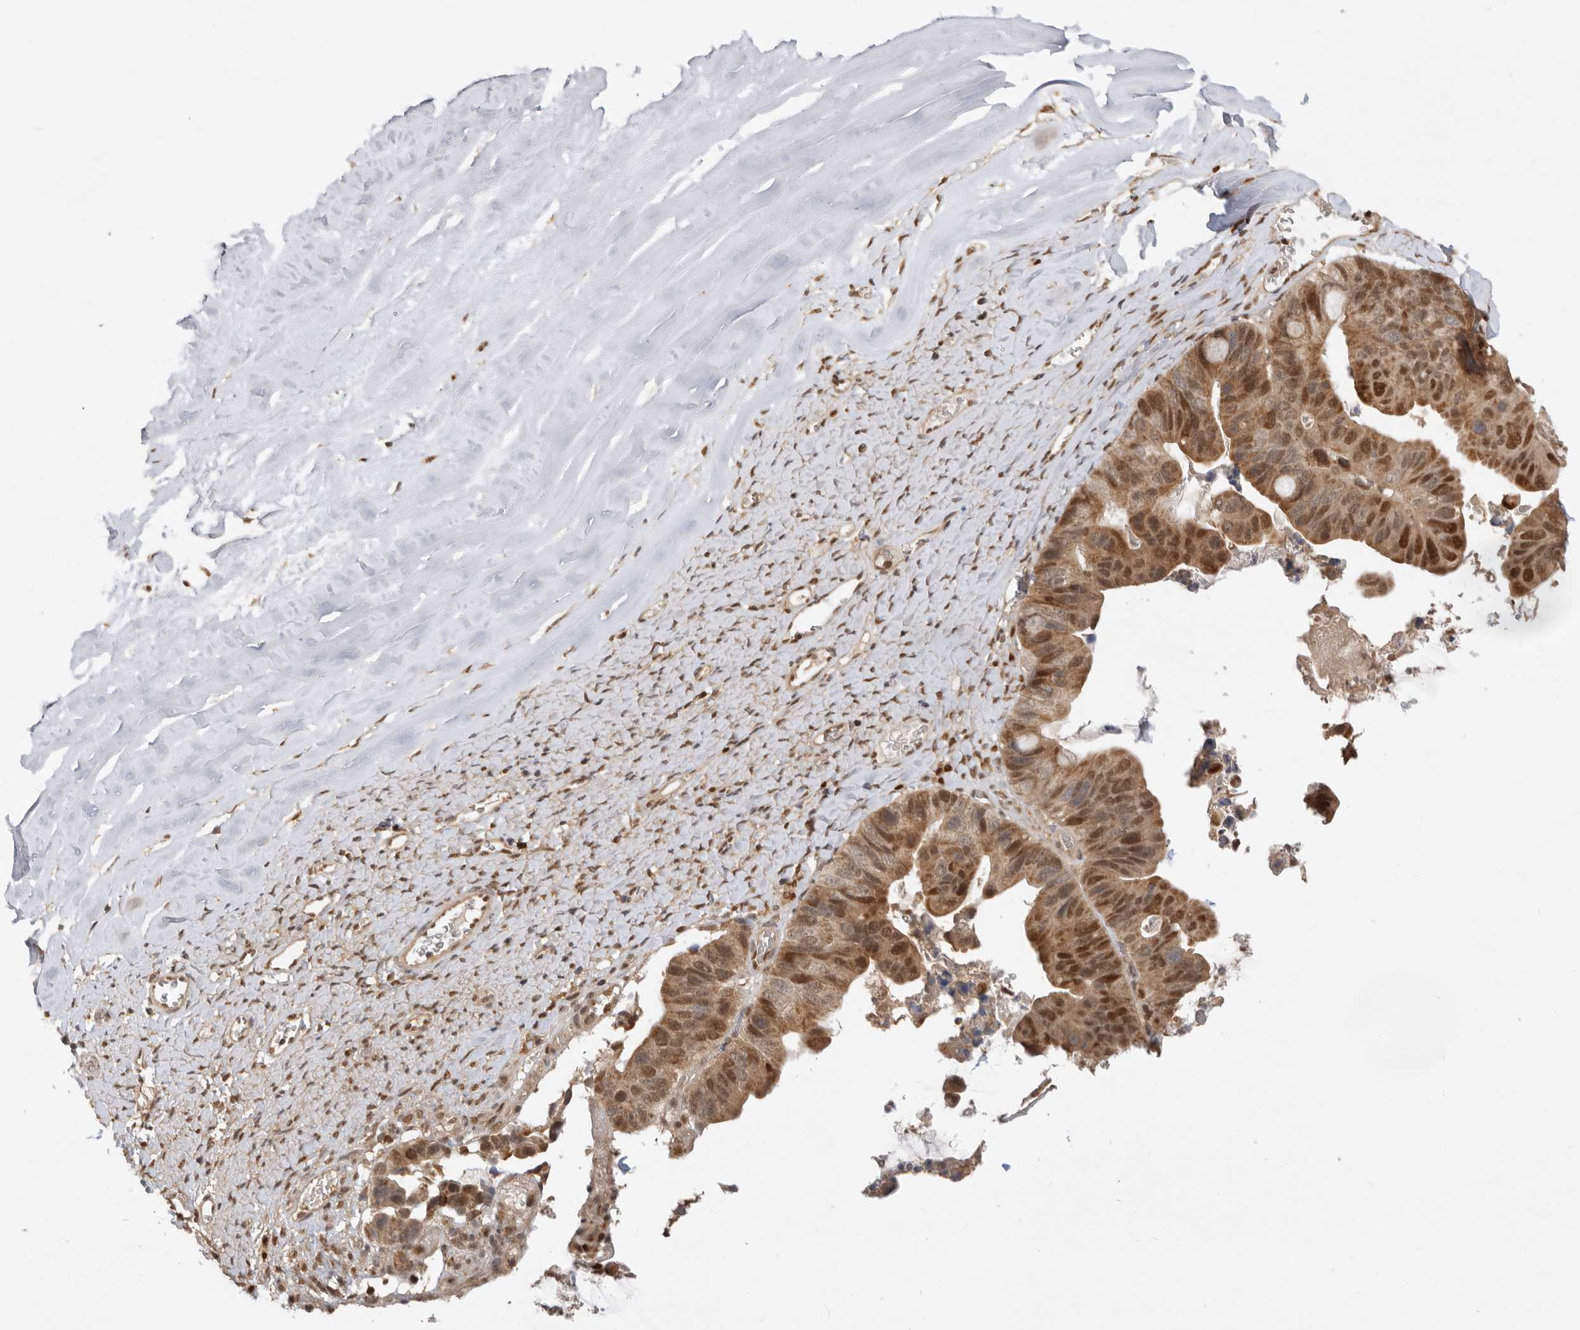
{"staining": {"intensity": "strong", "quantity": ">75%", "location": "cytoplasmic/membranous,nuclear"}, "tissue": "ovarian cancer", "cell_type": "Tumor cells", "image_type": "cancer", "snomed": [{"axis": "morphology", "description": "Cystadenocarcinoma, mucinous, NOS"}, {"axis": "topography", "description": "Ovary"}], "caption": "A photomicrograph of ovarian mucinous cystadenocarcinoma stained for a protein exhibits strong cytoplasmic/membranous and nuclear brown staining in tumor cells.", "gene": "ADPRS", "patient": {"sex": "female", "age": 61}}